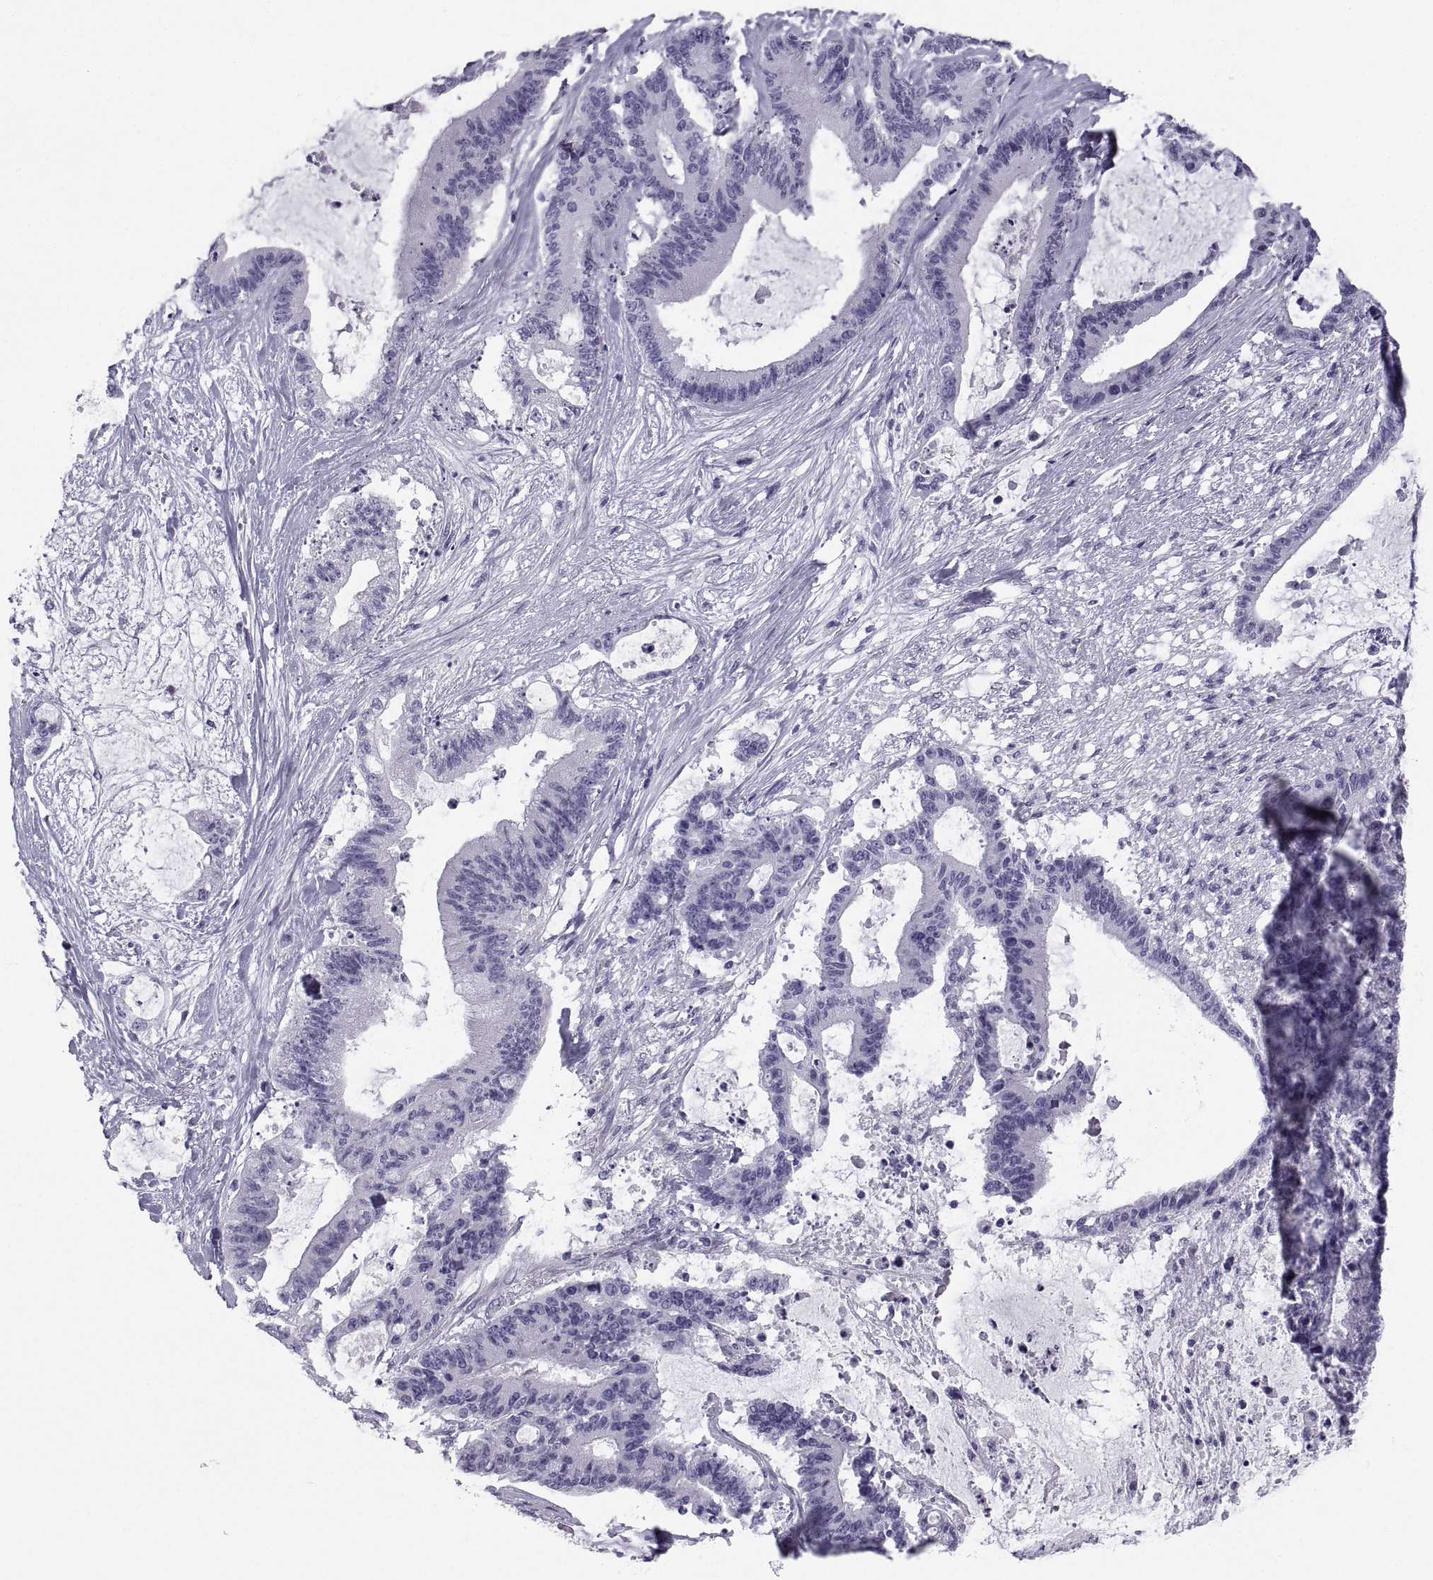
{"staining": {"intensity": "negative", "quantity": "none", "location": "none"}, "tissue": "liver cancer", "cell_type": "Tumor cells", "image_type": "cancer", "snomed": [{"axis": "morphology", "description": "Normal tissue, NOS"}, {"axis": "morphology", "description": "Cholangiocarcinoma"}, {"axis": "topography", "description": "Liver"}, {"axis": "topography", "description": "Peripheral nerve tissue"}], "caption": "Micrograph shows no significant protein positivity in tumor cells of liver cancer.", "gene": "PCSK1N", "patient": {"sex": "female", "age": 73}}